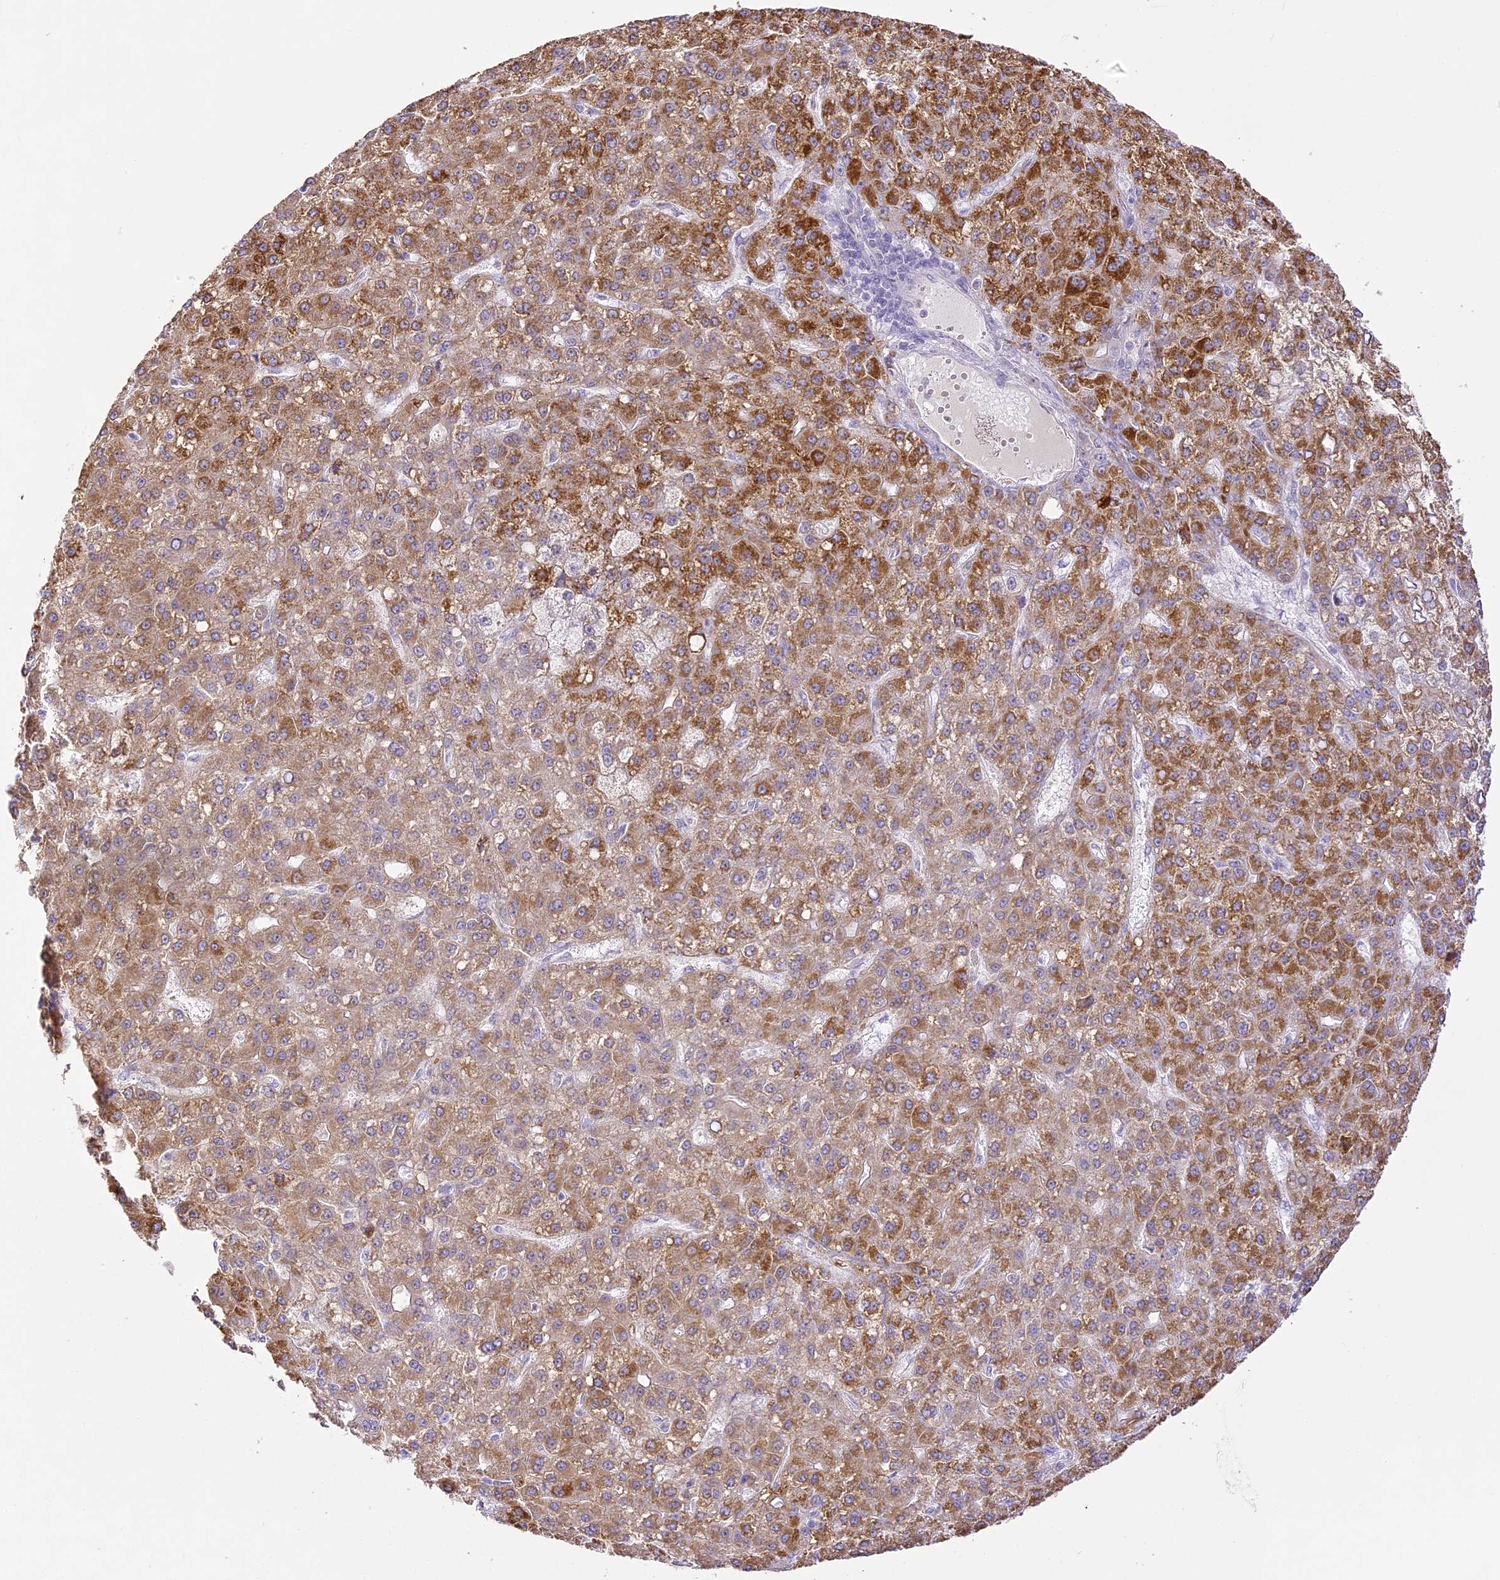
{"staining": {"intensity": "moderate", "quantity": ">75%", "location": "cytoplasmic/membranous"}, "tissue": "liver cancer", "cell_type": "Tumor cells", "image_type": "cancer", "snomed": [{"axis": "morphology", "description": "Carcinoma, Hepatocellular, NOS"}, {"axis": "topography", "description": "Liver"}], "caption": "Immunohistochemistry (DAB (3,3'-diaminobenzidine)) staining of liver cancer displays moderate cytoplasmic/membranous protein positivity in about >75% of tumor cells.", "gene": "CCDC30", "patient": {"sex": "male", "age": 67}}